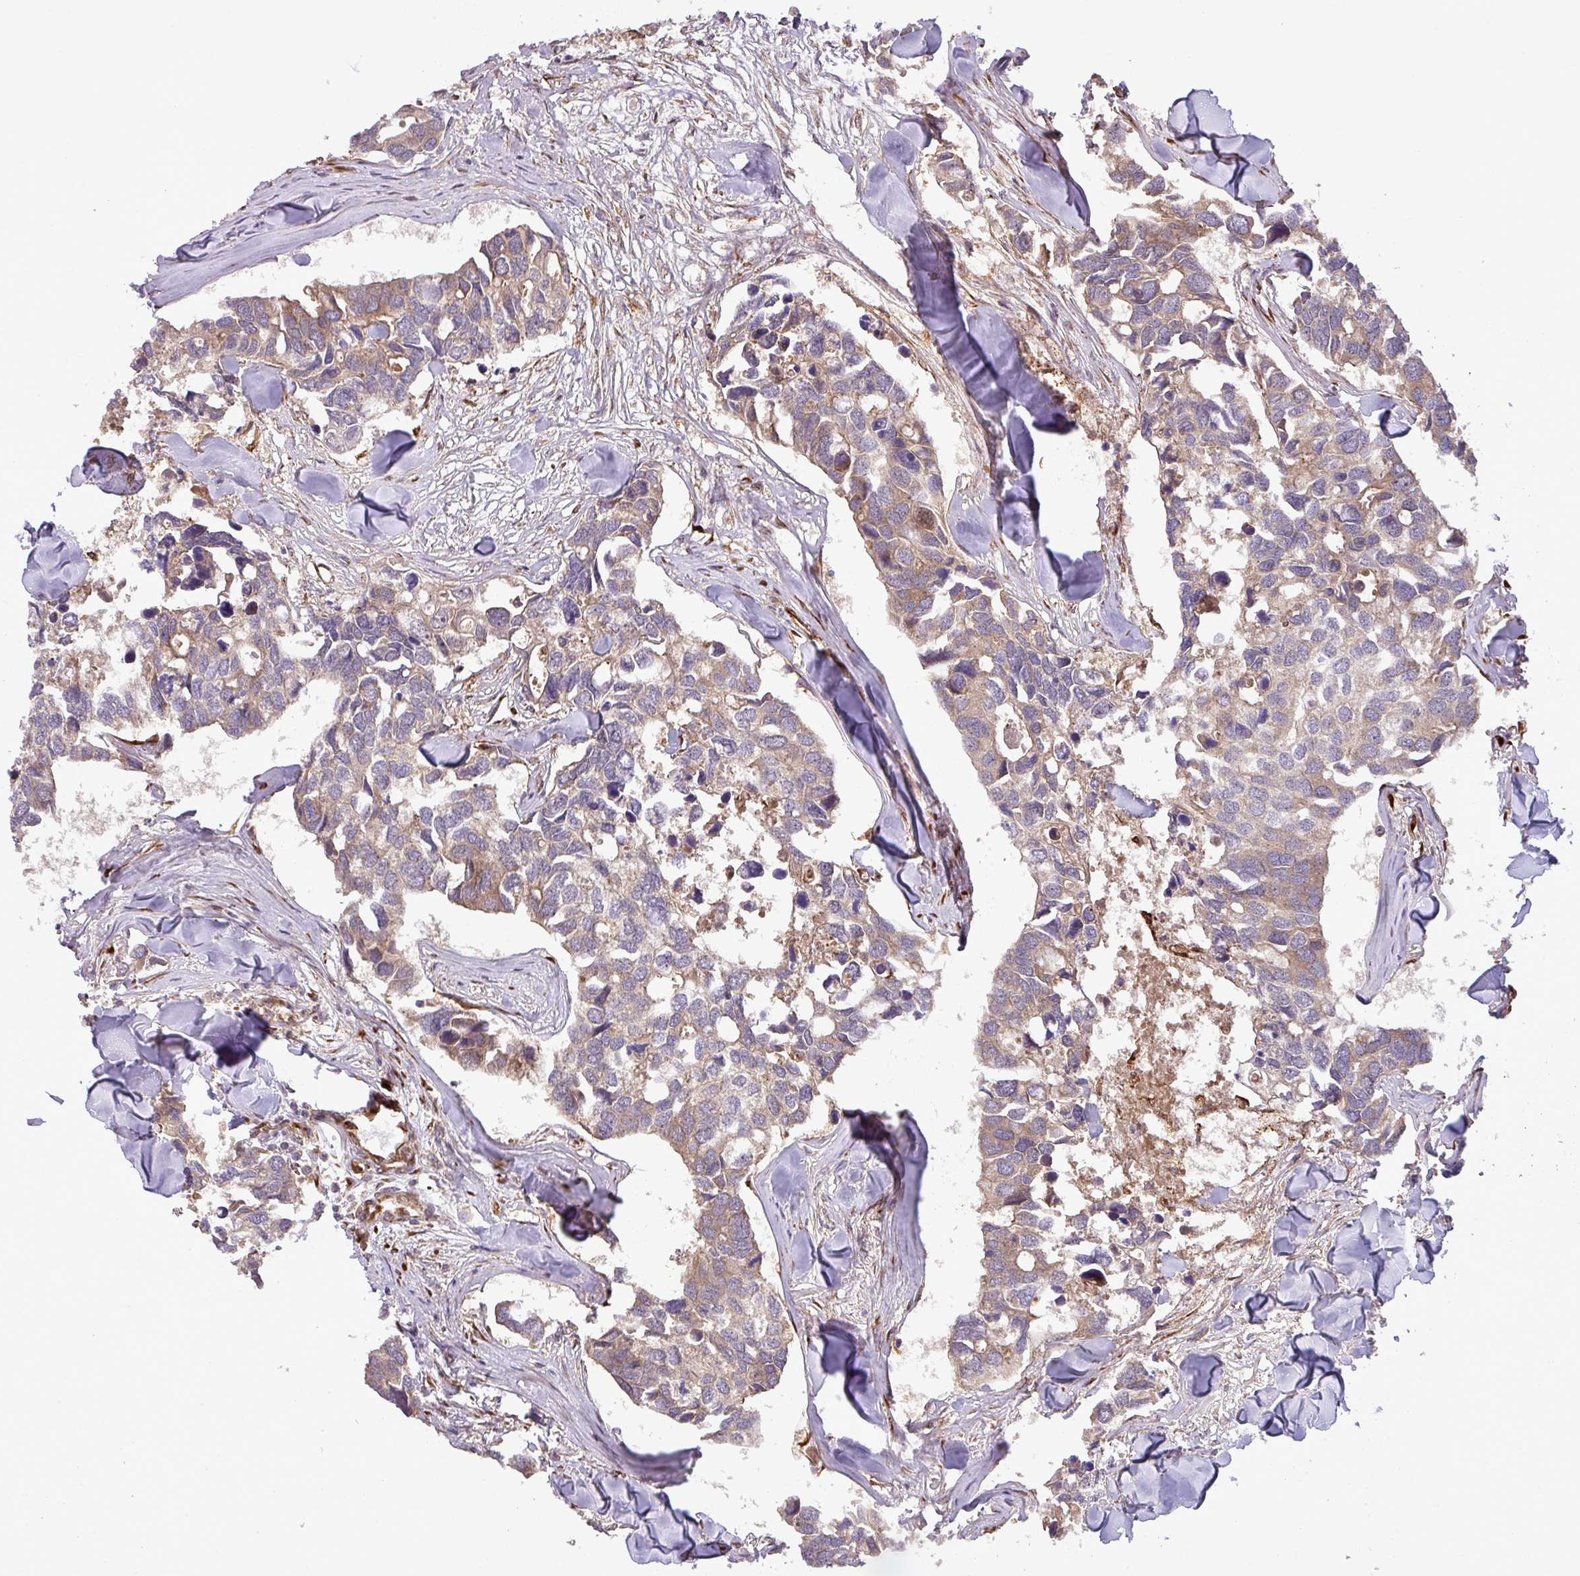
{"staining": {"intensity": "moderate", "quantity": "<25%", "location": "cytoplasmic/membranous"}, "tissue": "breast cancer", "cell_type": "Tumor cells", "image_type": "cancer", "snomed": [{"axis": "morphology", "description": "Duct carcinoma"}, {"axis": "topography", "description": "Breast"}], "caption": "Brown immunohistochemical staining in breast infiltrating ductal carcinoma demonstrates moderate cytoplasmic/membranous expression in about <25% of tumor cells.", "gene": "ART1", "patient": {"sex": "female", "age": 83}}